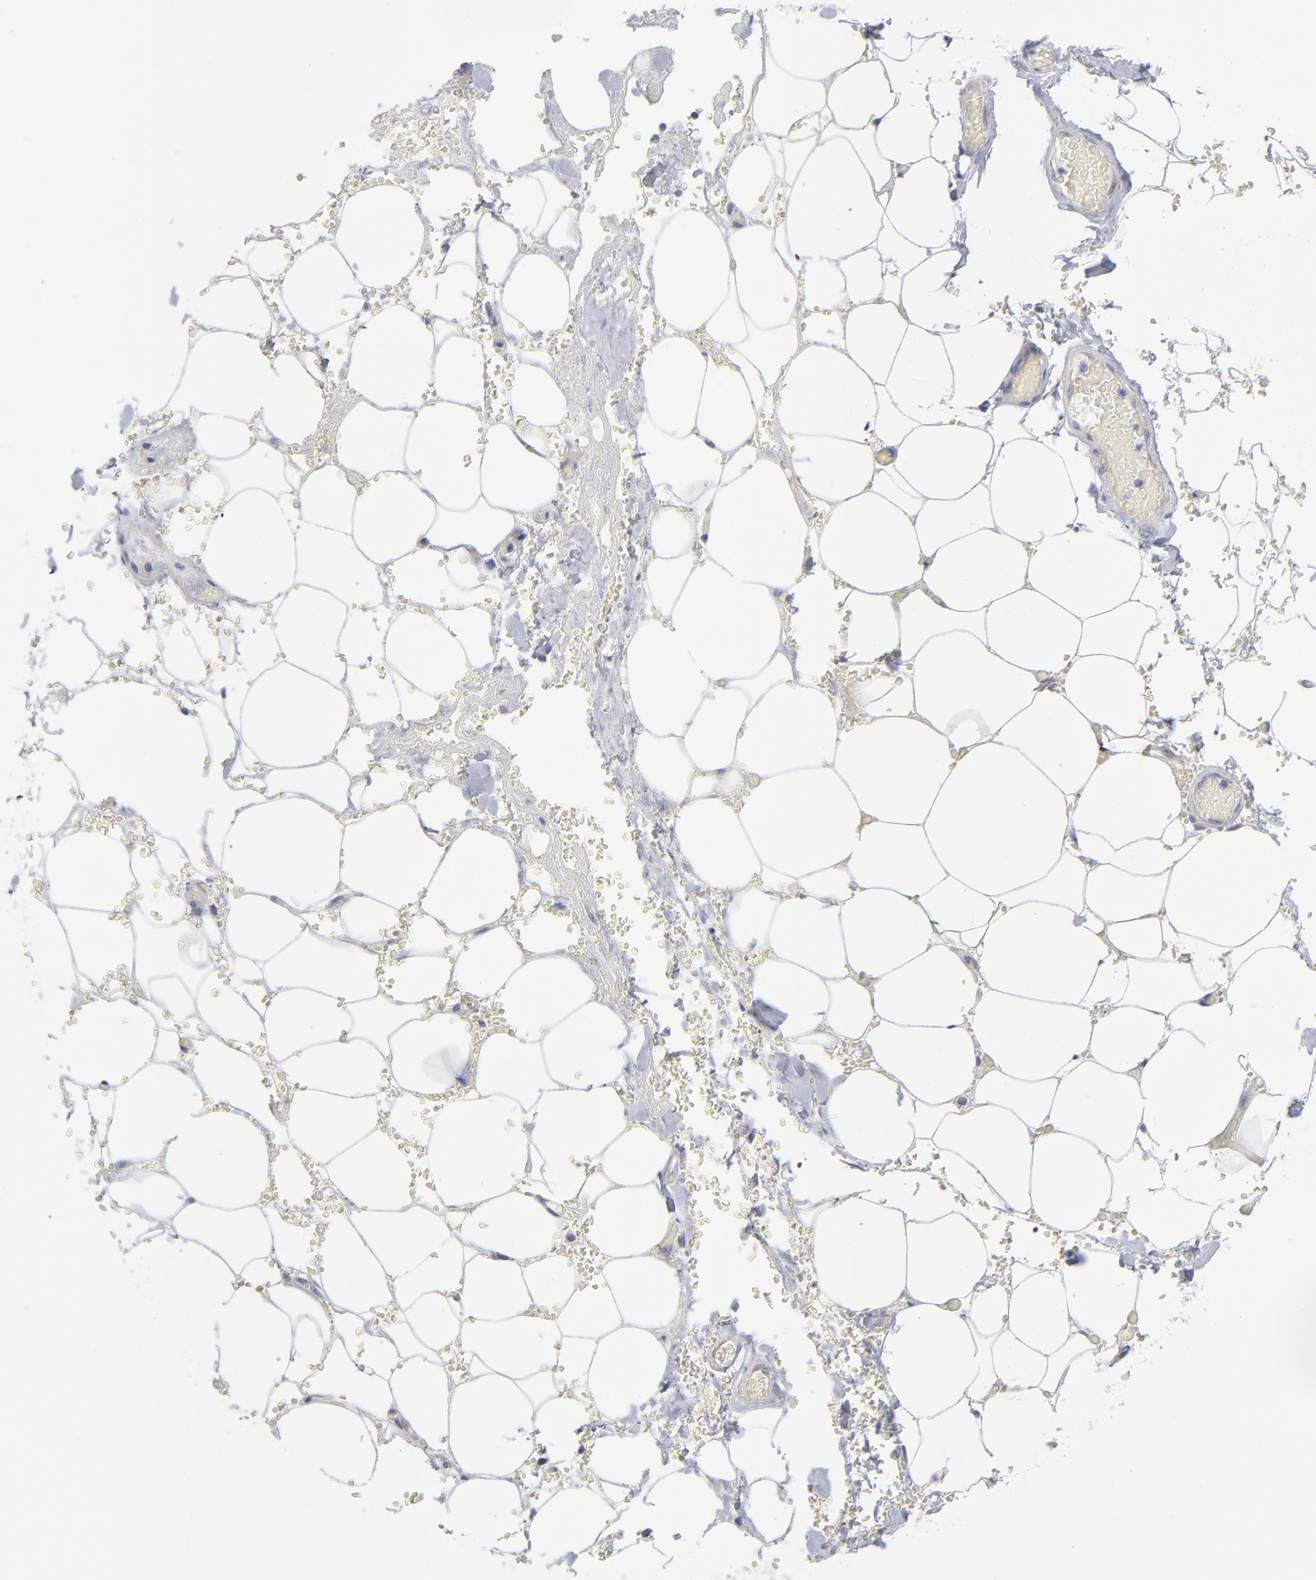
{"staining": {"intensity": "negative", "quantity": "none", "location": "none"}, "tissue": "adipose tissue", "cell_type": "Adipocytes", "image_type": "normal", "snomed": [{"axis": "morphology", "description": "Normal tissue, NOS"}, {"axis": "morphology", "description": "Cholangiocarcinoma"}, {"axis": "topography", "description": "Liver"}, {"axis": "topography", "description": "Peripheral nerve tissue"}], "caption": "The image exhibits no significant staining in adipocytes of adipose tissue.", "gene": "RPS24", "patient": {"sex": "male", "age": 50}}